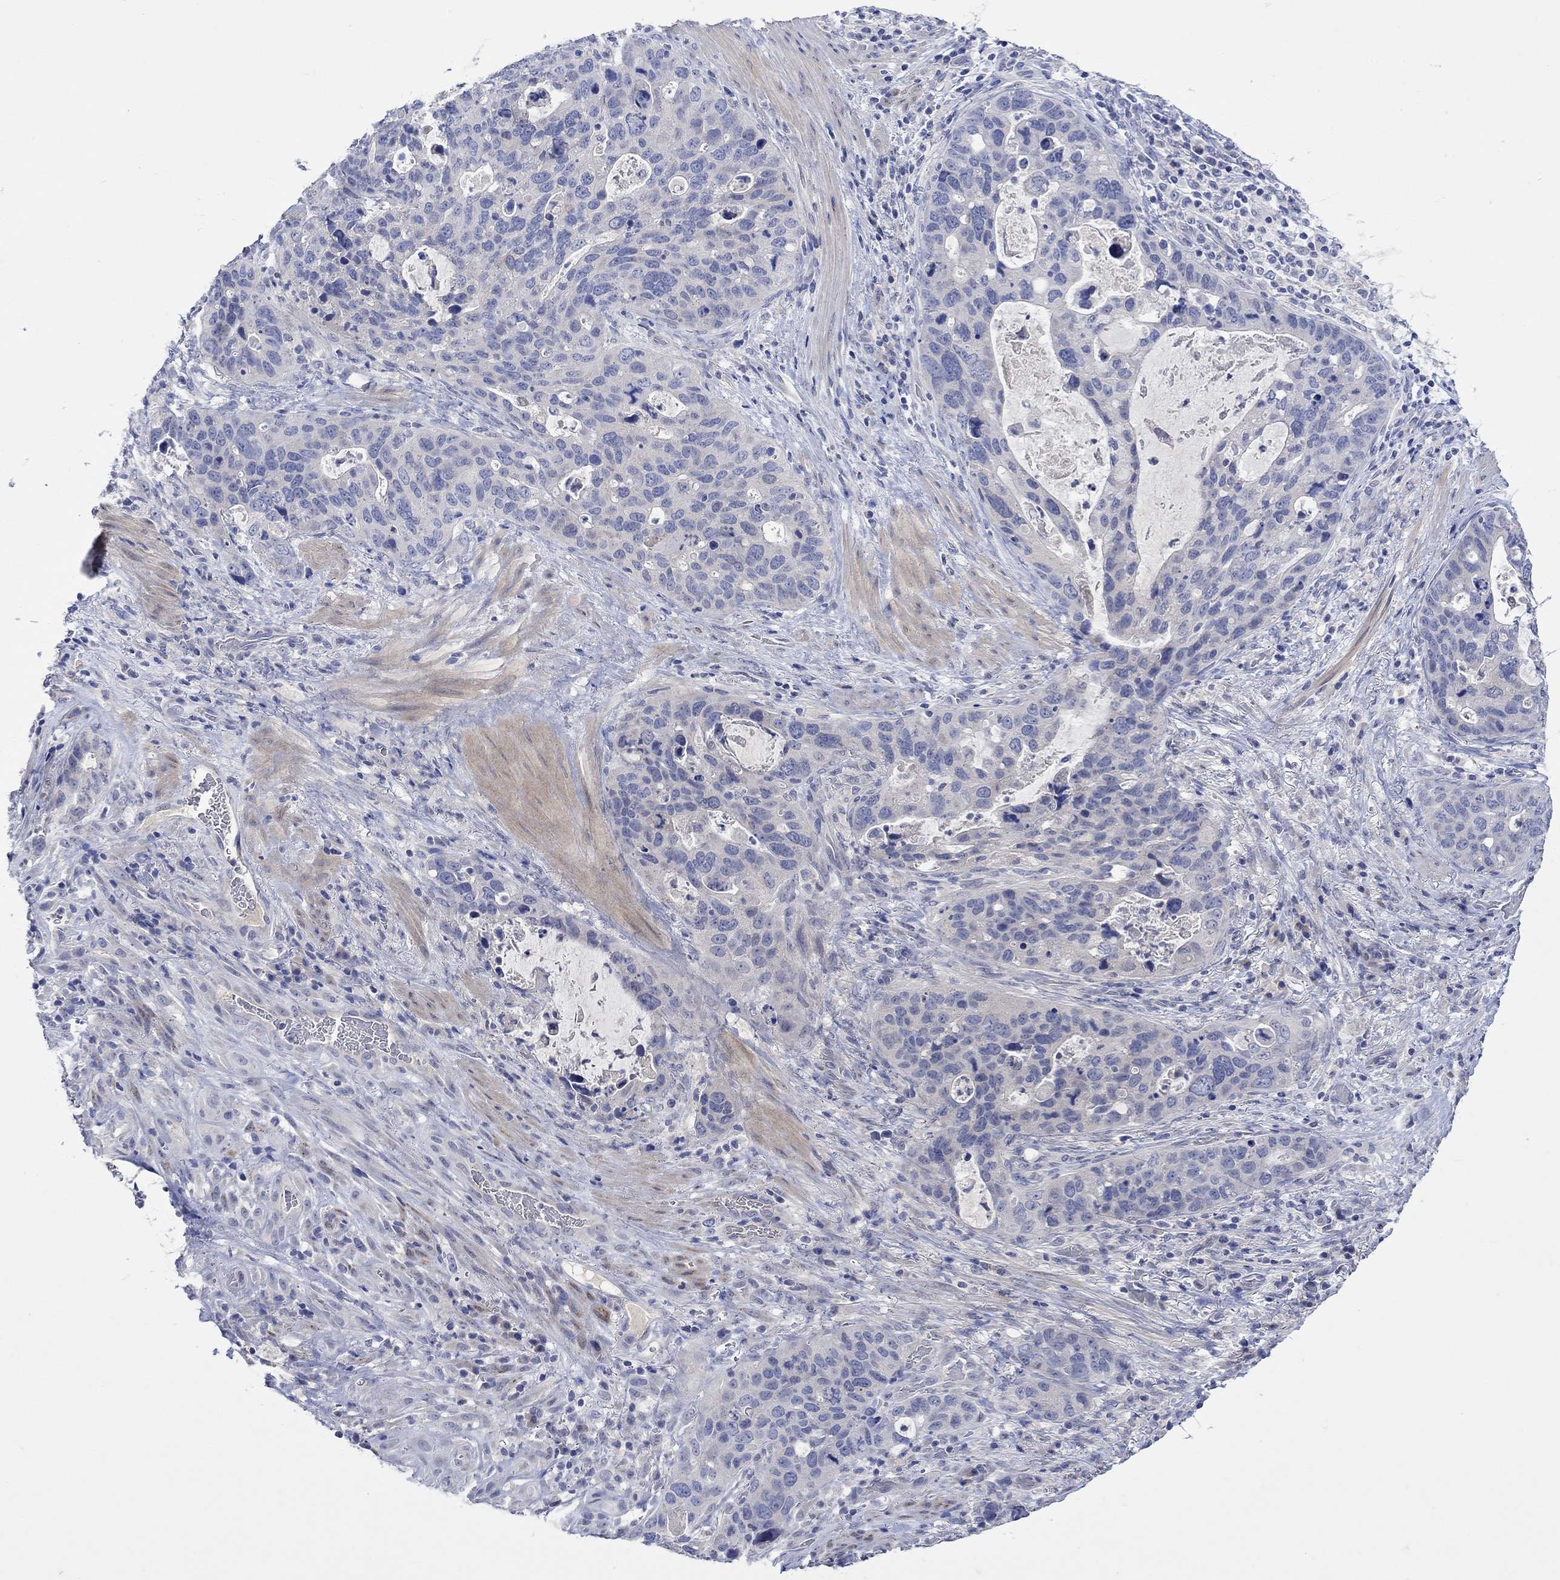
{"staining": {"intensity": "negative", "quantity": "none", "location": "none"}, "tissue": "stomach cancer", "cell_type": "Tumor cells", "image_type": "cancer", "snomed": [{"axis": "morphology", "description": "Adenocarcinoma, NOS"}, {"axis": "topography", "description": "Stomach"}], "caption": "IHC micrograph of stomach cancer stained for a protein (brown), which demonstrates no positivity in tumor cells. (Immunohistochemistry (ihc), brightfield microscopy, high magnification).", "gene": "MSI1", "patient": {"sex": "male", "age": 54}}